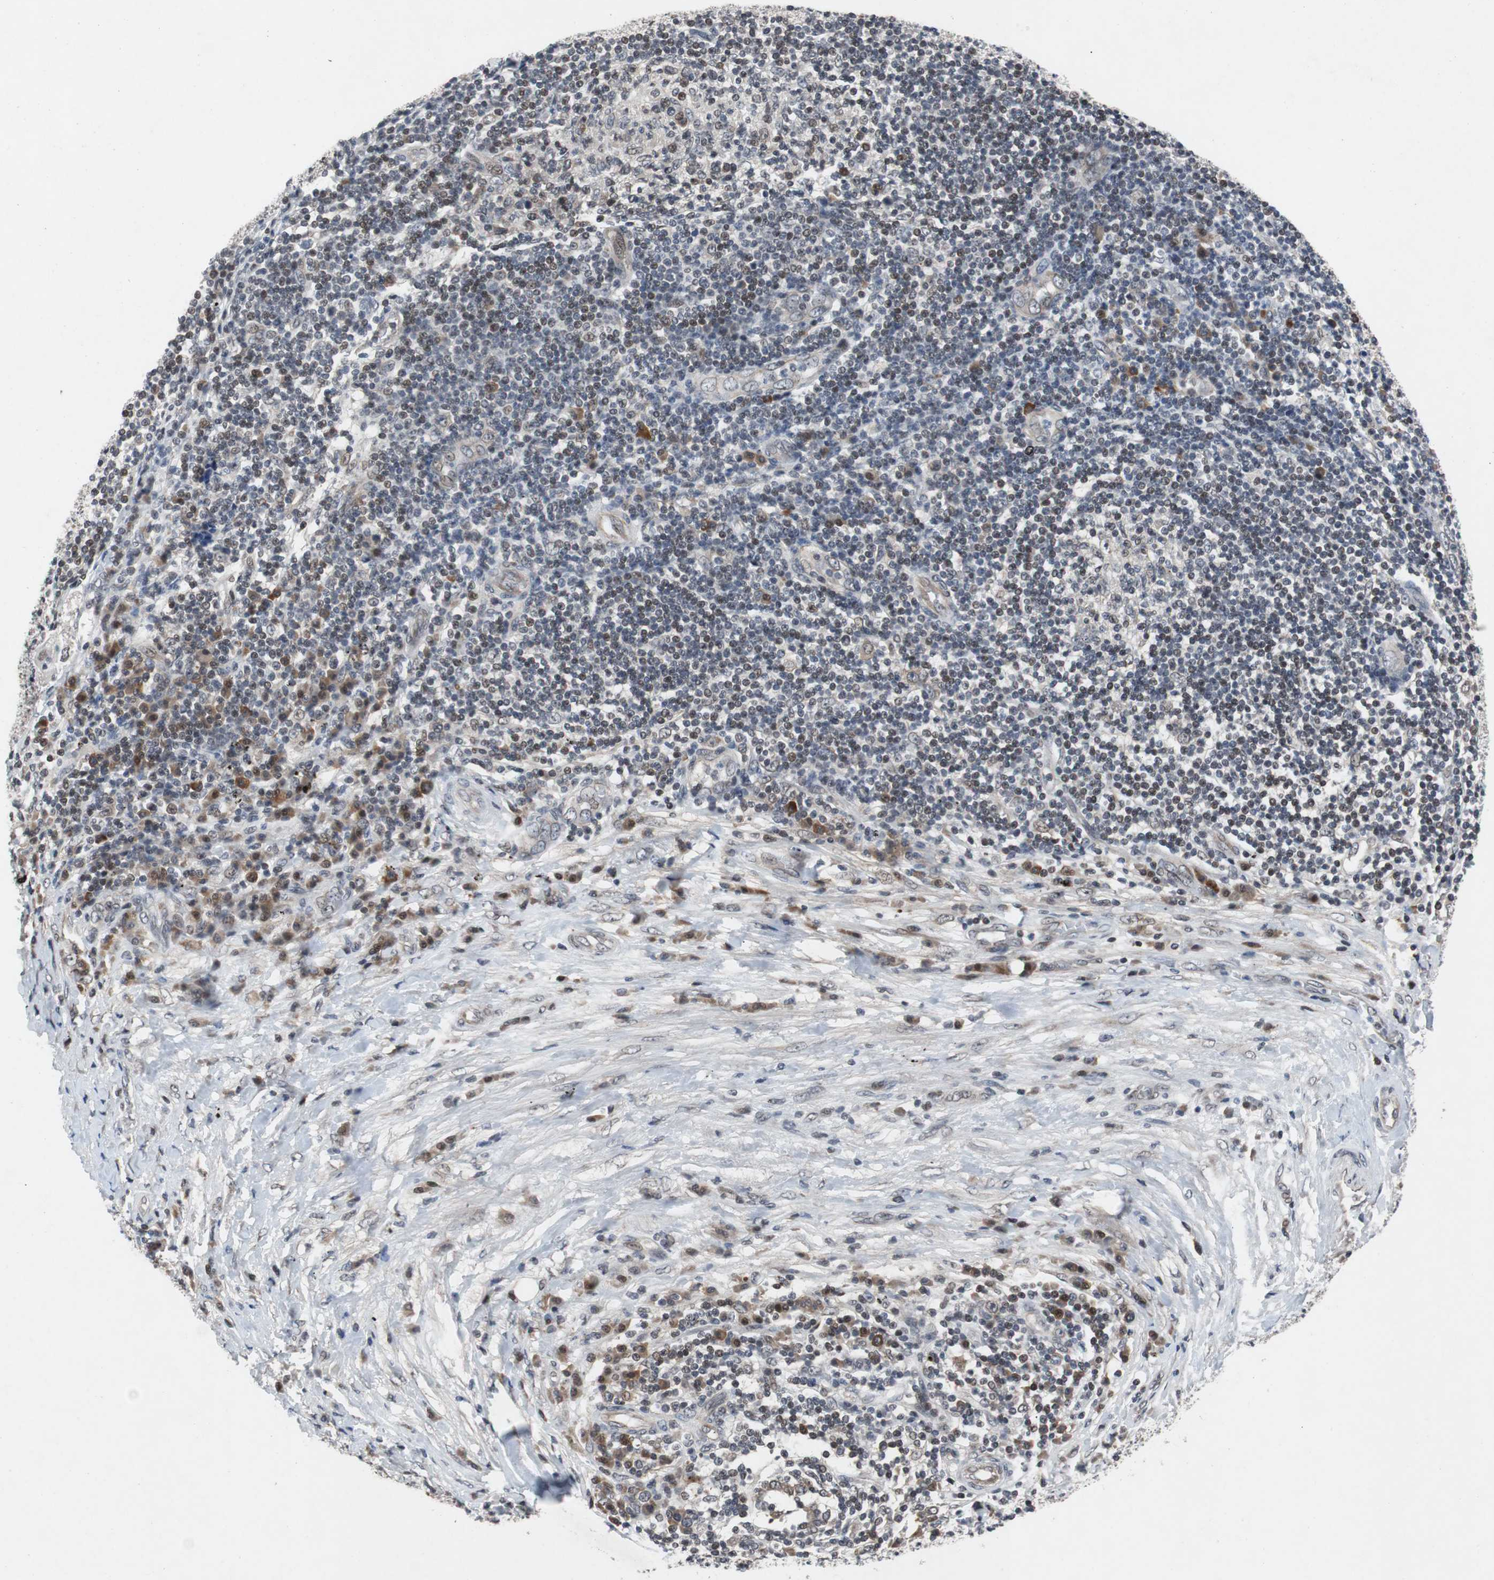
{"staining": {"intensity": "weak", "quantity": "<25%", "location": "nuclear"}, "tissue": "lung cancer", "cell_type": "Tumor cells", "image_type": "cancer", "snomed": [{"axis": "morphology", "description": "Inflammation, NOS"}, {"axis": "morphology", "description": "Squamous cell carcinoma, NOS"}, {"axis": "topography", "description": "Lymph node"}, {"axis": "topography", "description": "Soft tissue"}, {"axis": "topography", "description": "Lung"}], "caption": "The micrograph exhibits no staining of tumor cells in lung cancer (squamous cell carcinoma).", "gene": "TP63", "patient": {"sex": "male", "age": 66}}